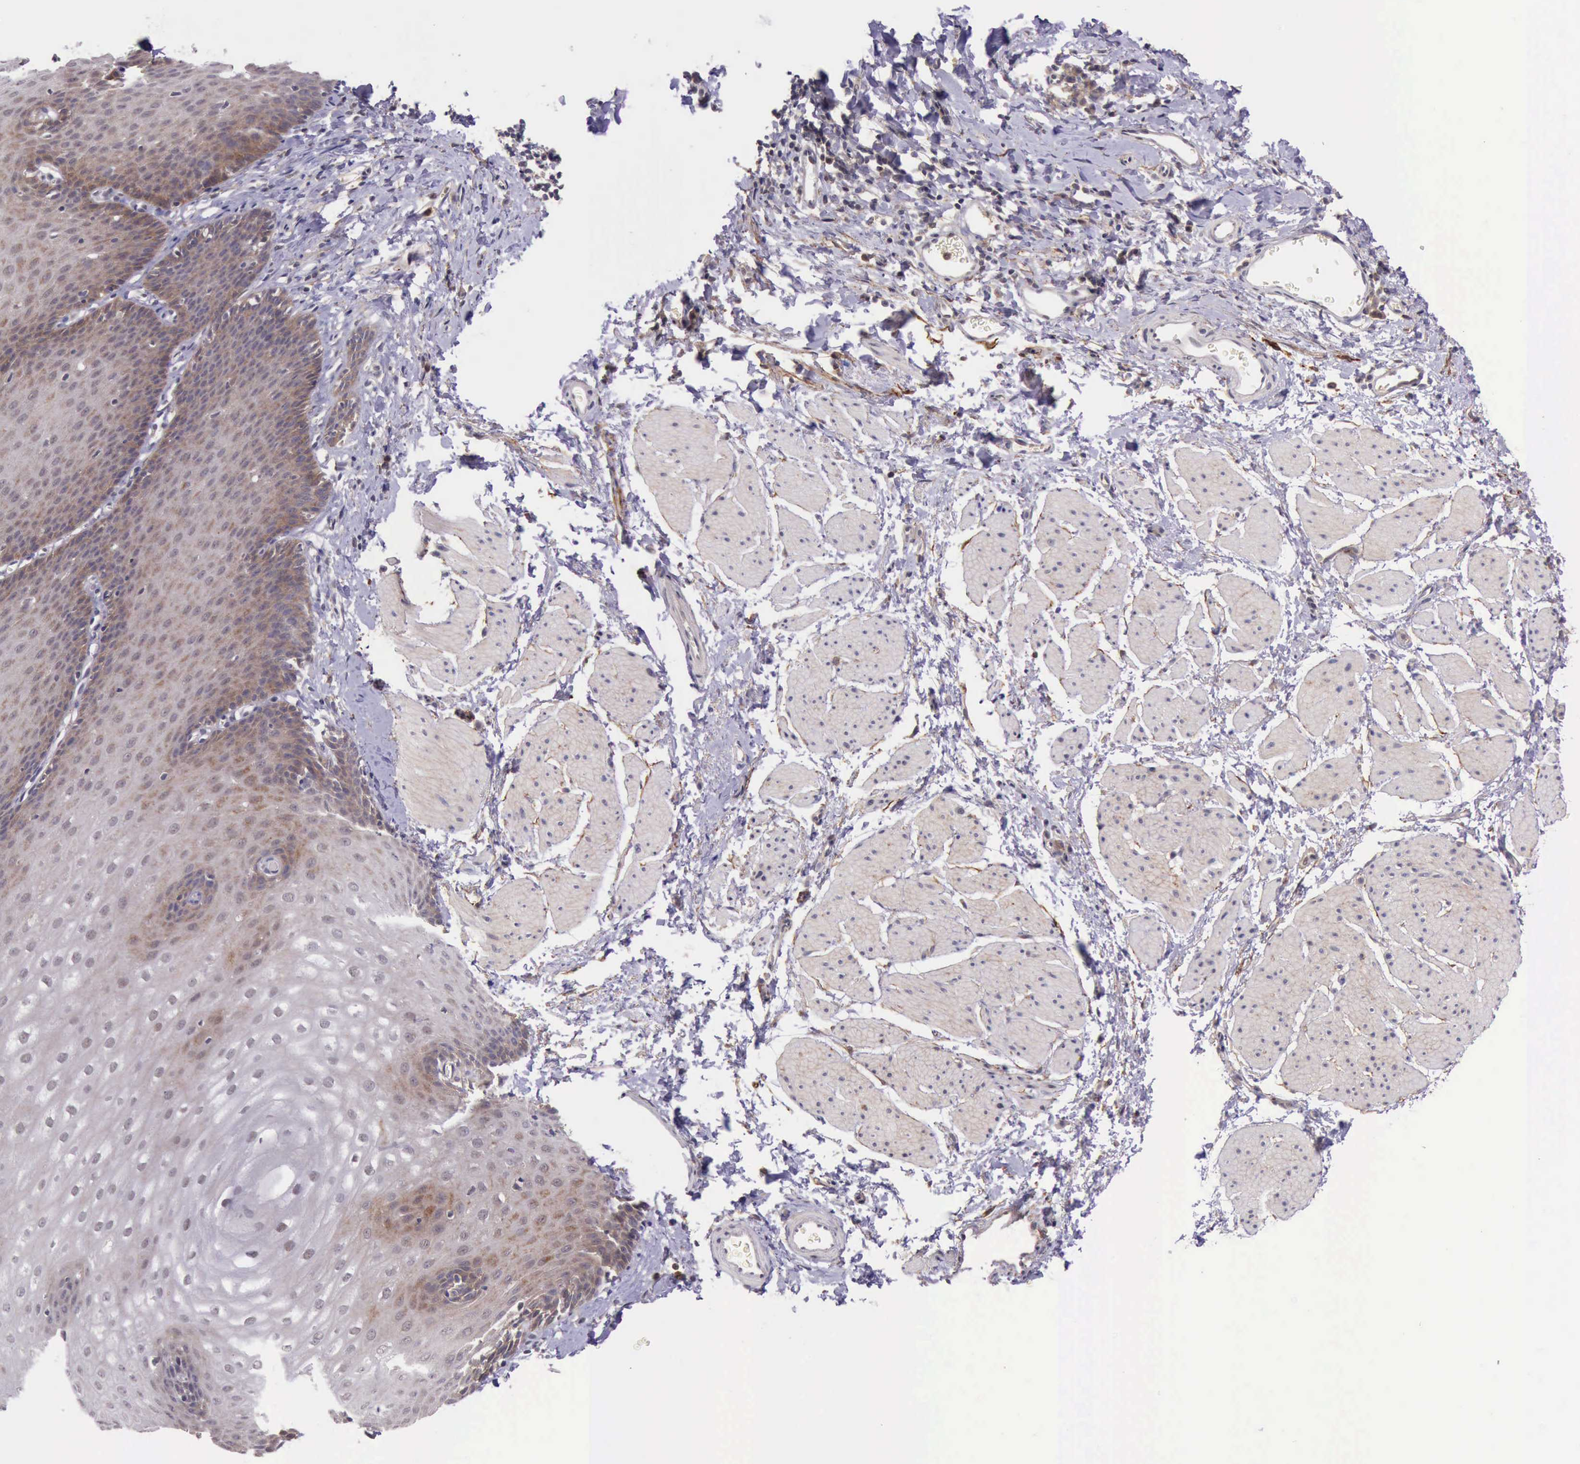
{"staining": {"intensity": "moderate", "quantity": "25%-75%", "location": "cytoplasmic/membranous"}, "tissue": "esophagus", "cell_type": "Squamous epithelial cells", "image_type": "normal", "snomed": [{"axis": "morphology", "description": "Normal tissue, NOS"}, {"axis": "topography", "description": "Esophagus"}], "caption": "Immunohistochemical staining of normal human esophagus reveals moderate cytoplasmic/membranous protein staining in approximately 25%-75% of squamous epithelial cells. (DAB (3,3'-diaminobenzidine) IHC with brightfield microscopy, high magnification).", "gene": "PRICKLE3", "patient": {"sex": "male", "age": 70}}